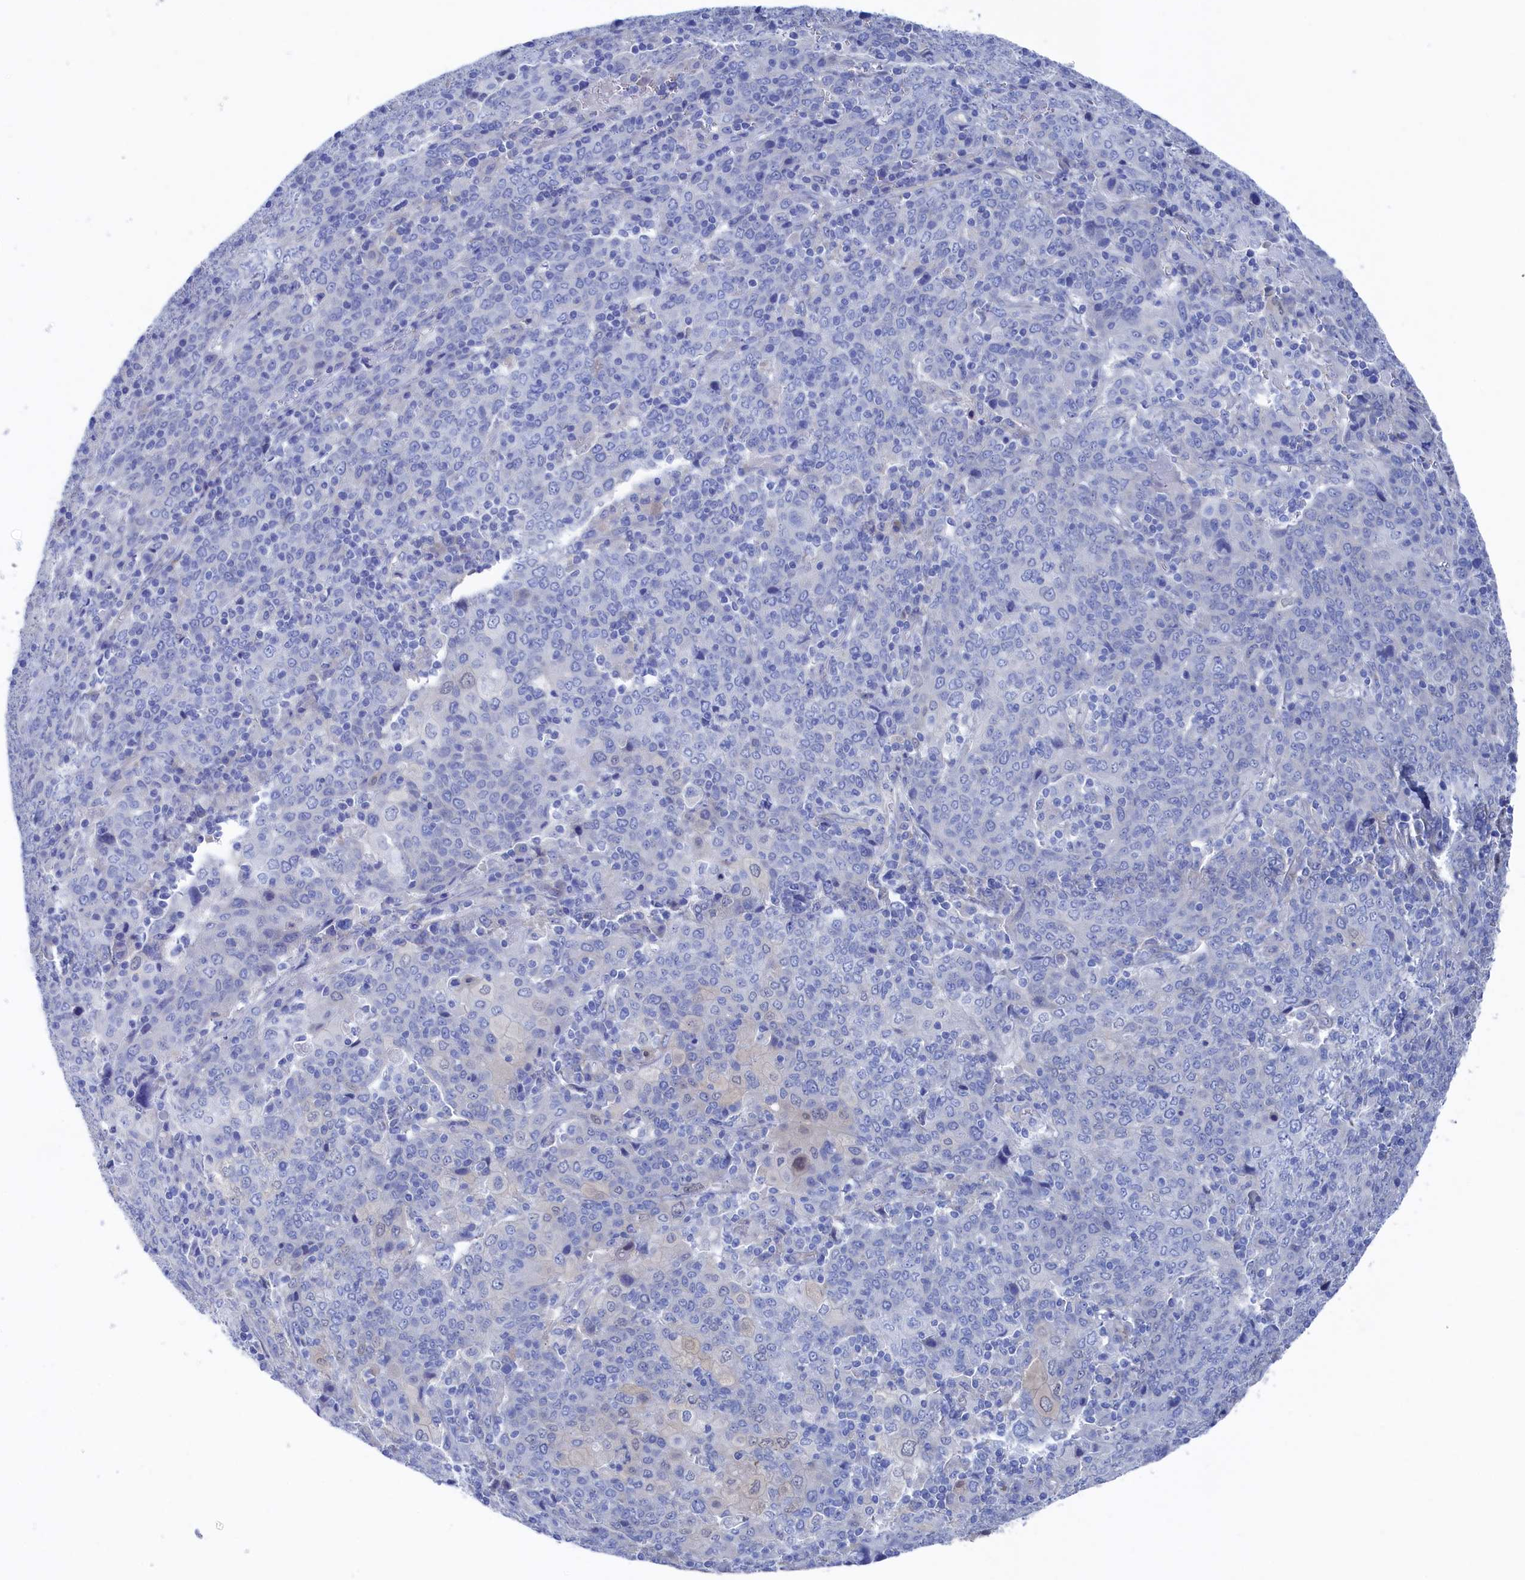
{"staining": {"intensity": "negative", "quantity": "none", "location": "none"}, "tissue": "cervical cancer", "cell_type": "Tumor cells", "image_type": "cancer", "snomed": [{"axis": "morphology", "description": "Squamous cell carcinoma, NOS"}, {"axis": "topography", "description": "Cervix"}], "caption": "An IHC micrograph of cervical cancer is shown. There is no staining in tumor cells of cervical cancer.", "gene": "TMOD2", "patient": {"sex": "female", "age": 67}}